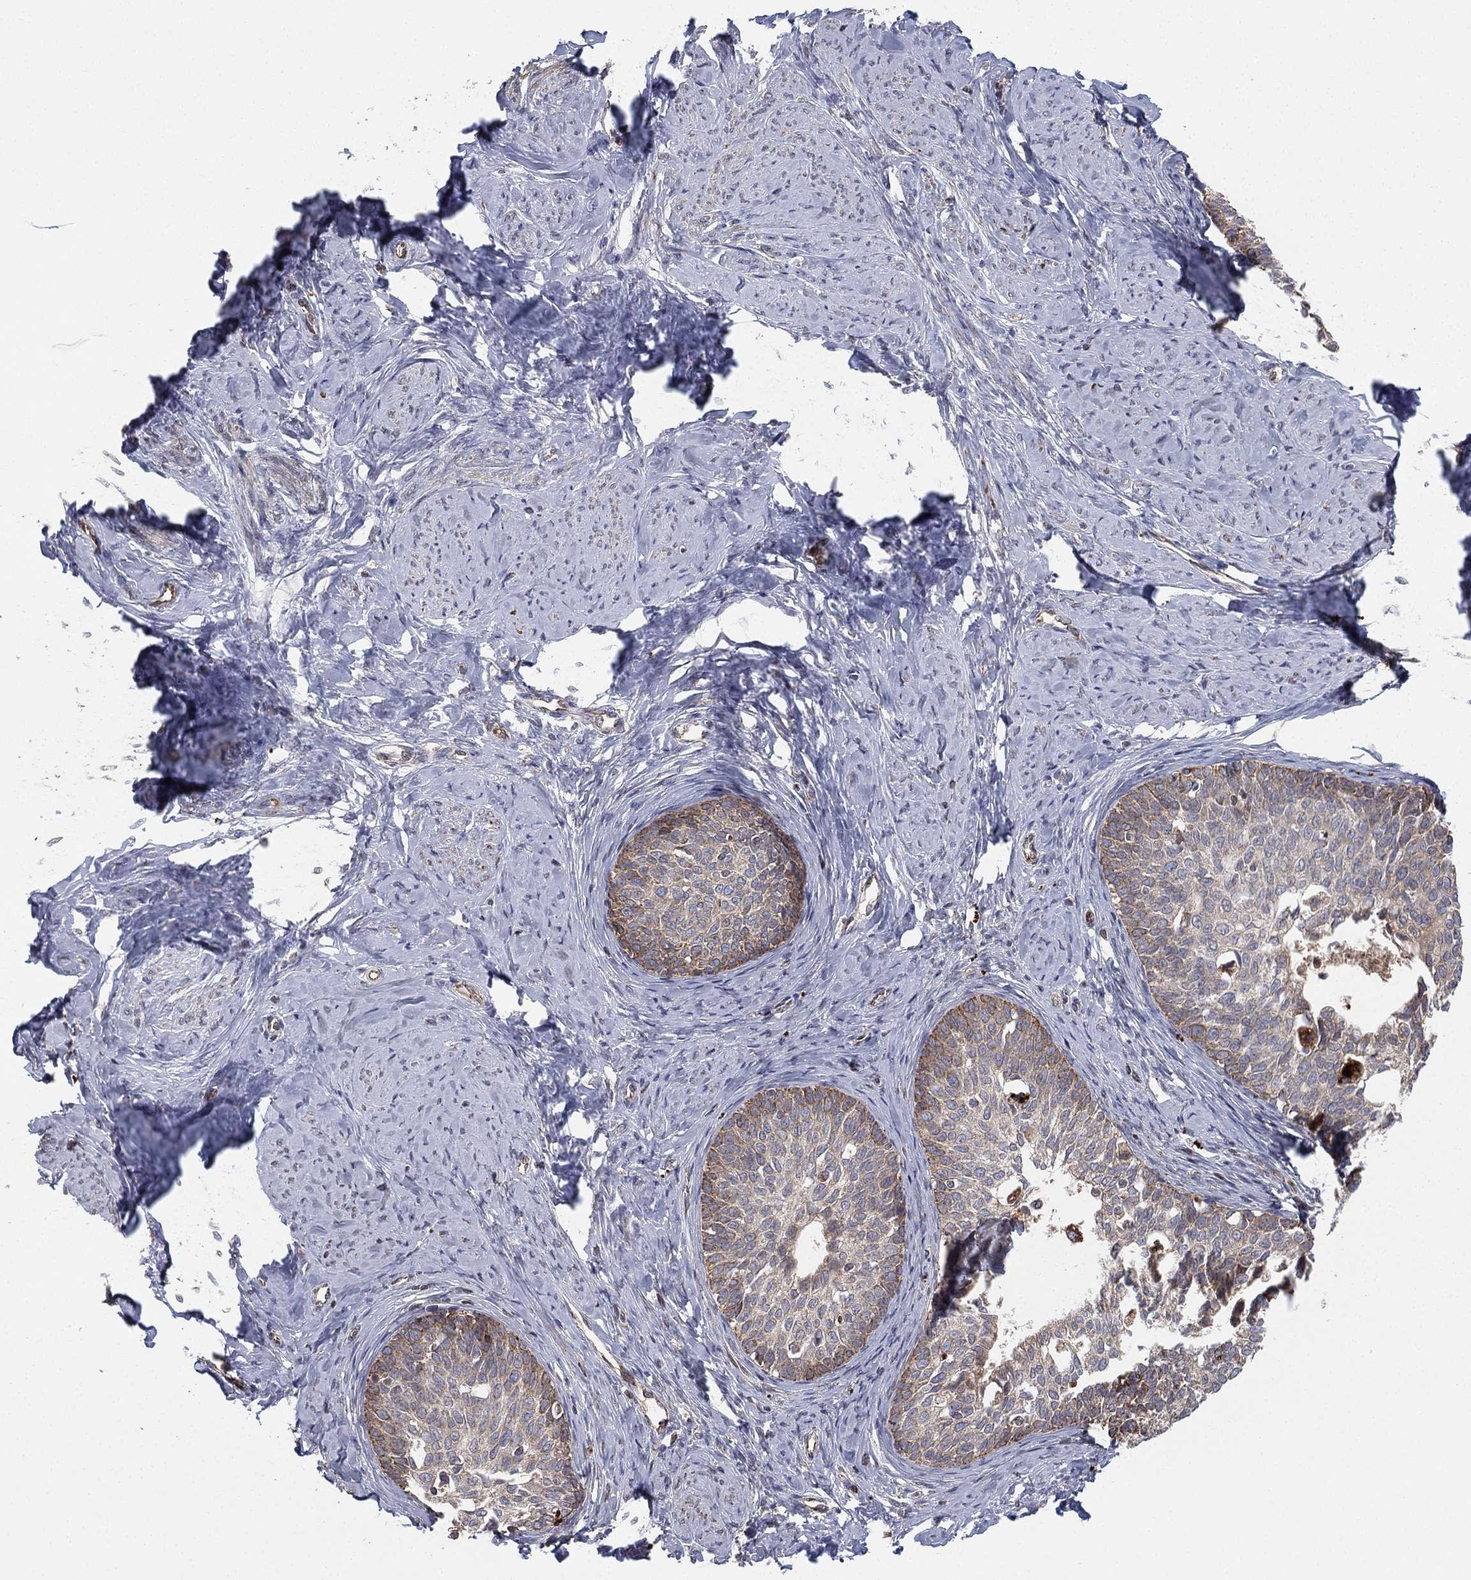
{"staining": {"intensity": "weak", "quantity": "<25%", "location": "cytoplasmic/membranous"}, "tissue": "cervical cancer", "cell_type": "Tumor cells", "image_type": "cancer", "snomed": [{"axis": "morphology", "description": "Squamous cell carcinoma, NOS"}, {"axis": "topography", "description": "Cervix"}], "caption": "There is no significant staining in tumor cells of cervical cancer.", "gene": "CYB5B", "patient": {"sex": "female", "age": 51}}